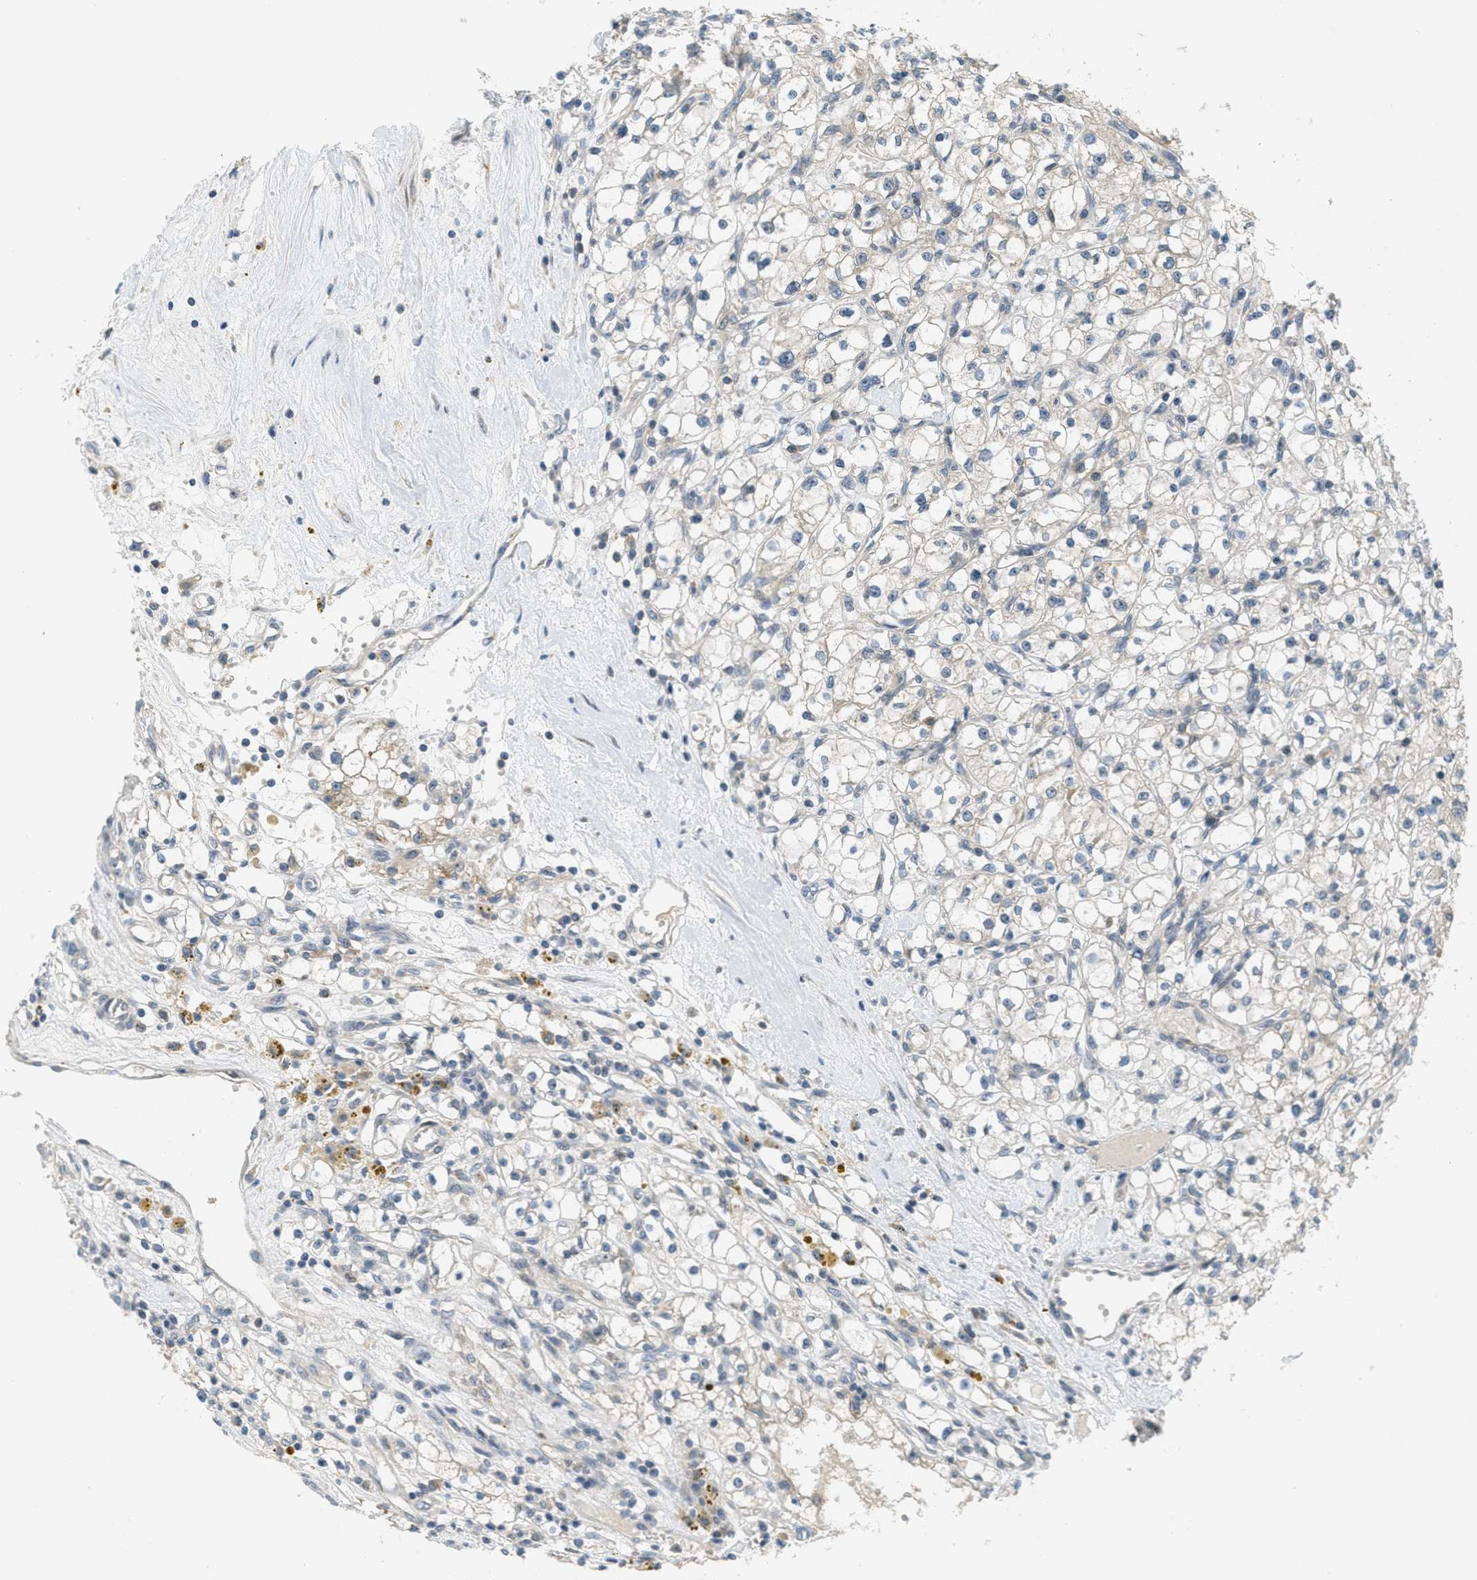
{"staining": {"intensity": "negative", "quantity": "none", "location": "none"}, "tissue": "renal cancer", "cell_type": "Tumor cells", "image_type": "cancer", "snomed": [{"axis": "morphology", "description": "Adenocarcinoma, NOS"}, {"axis": "topography", "description": "Kidney"}], "caption": "Immunohistochemistry micrograph of human adenocarcinoma (renal) stained for a protein (brown), which displays no staining in tumor cells.", "gene": "SIGMAR1", "patient": {"sex": "male", "age": 56}}